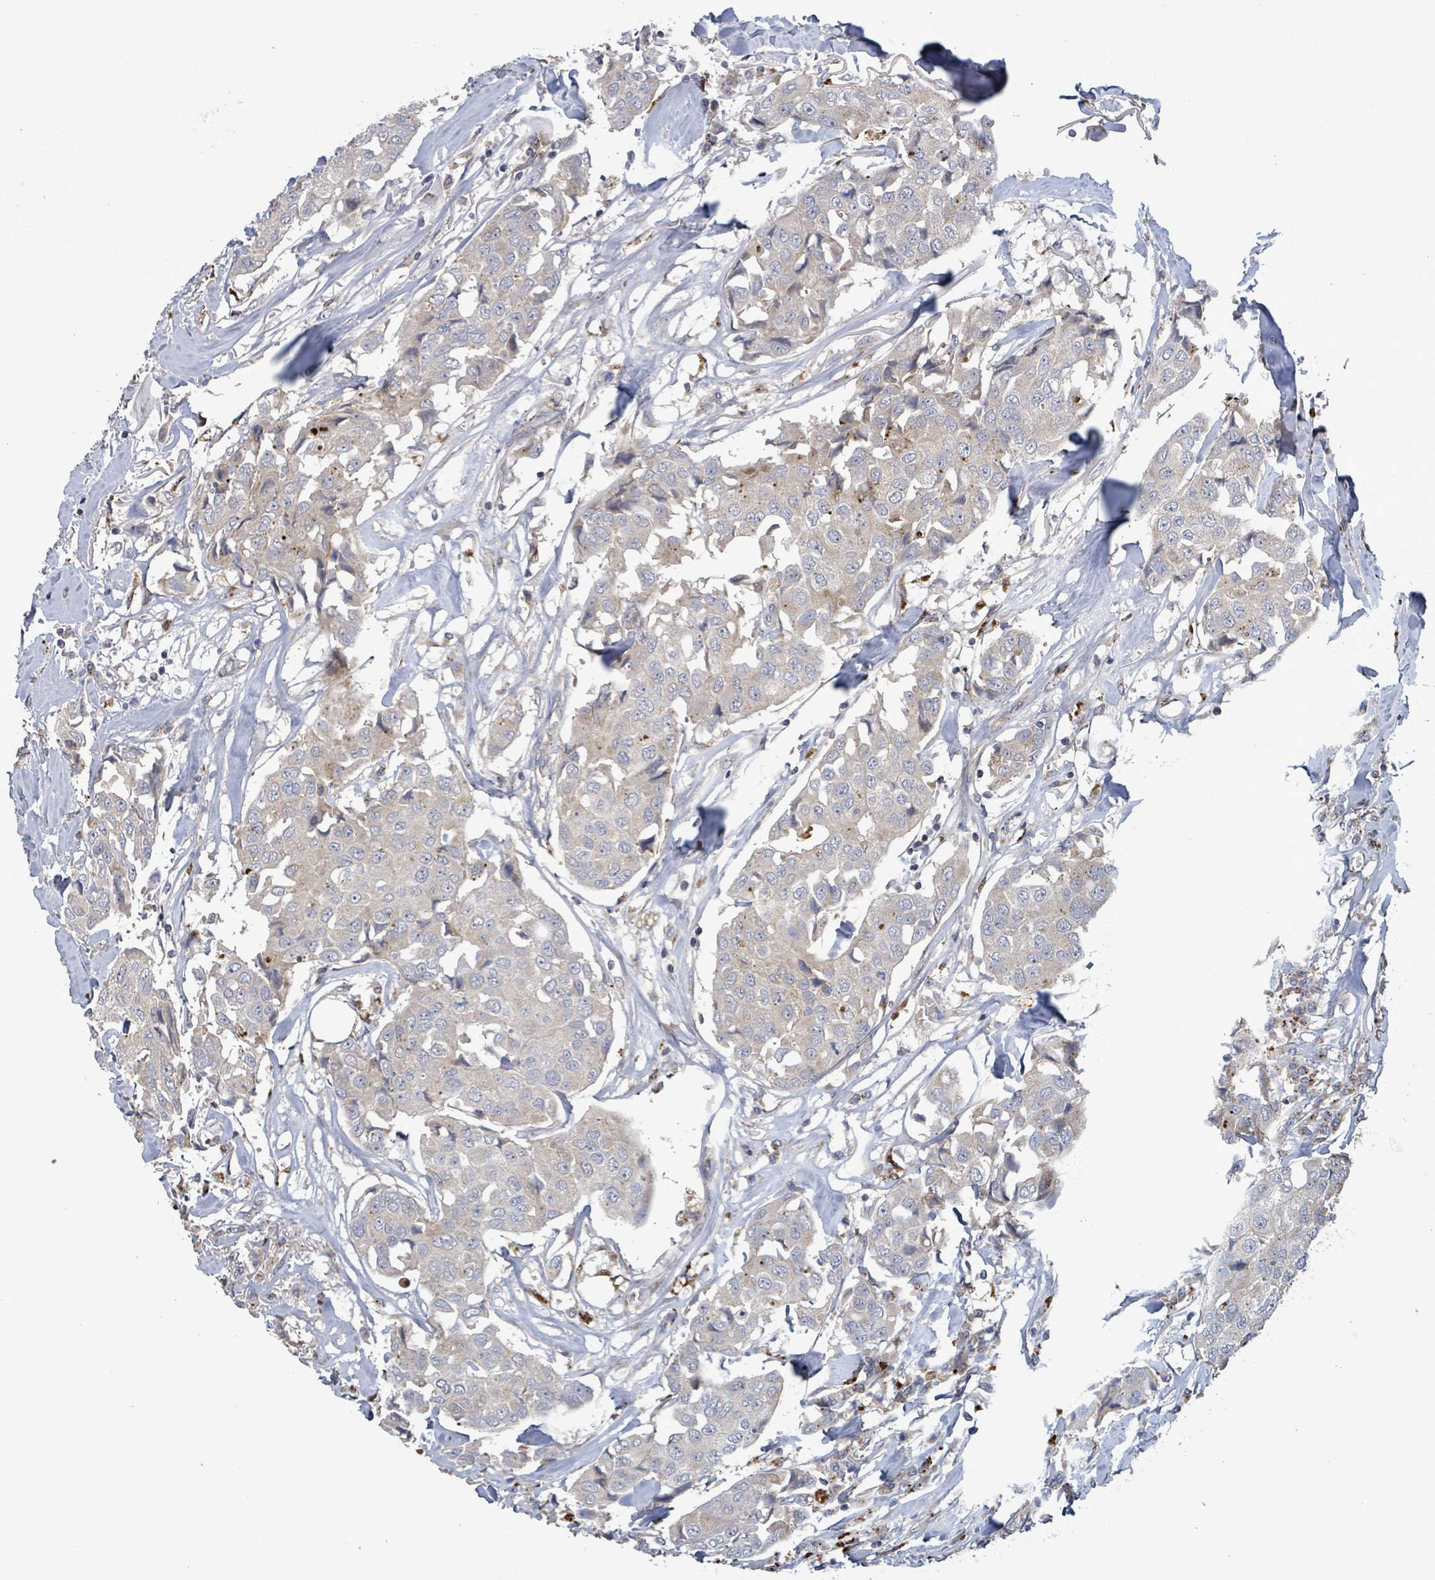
{"staining": {"intensity": "weak", "quantity": "<25%", "location": "cytoplasmic/membranous"}, "tissue": "breast cancer", "cell_type": "Tumor cells", "image_type": "cancer", "snomed": [{"axis": "morphology", "description": "Duct carcinoma"}, {"axis": "topography", "description": "Breast"}], "caption": "There is no significant positivity in tumor cells of intraductal carcinoma (breast).", "gene": "DIPK2A", "patient": {"sex": "female", "age": 80}}